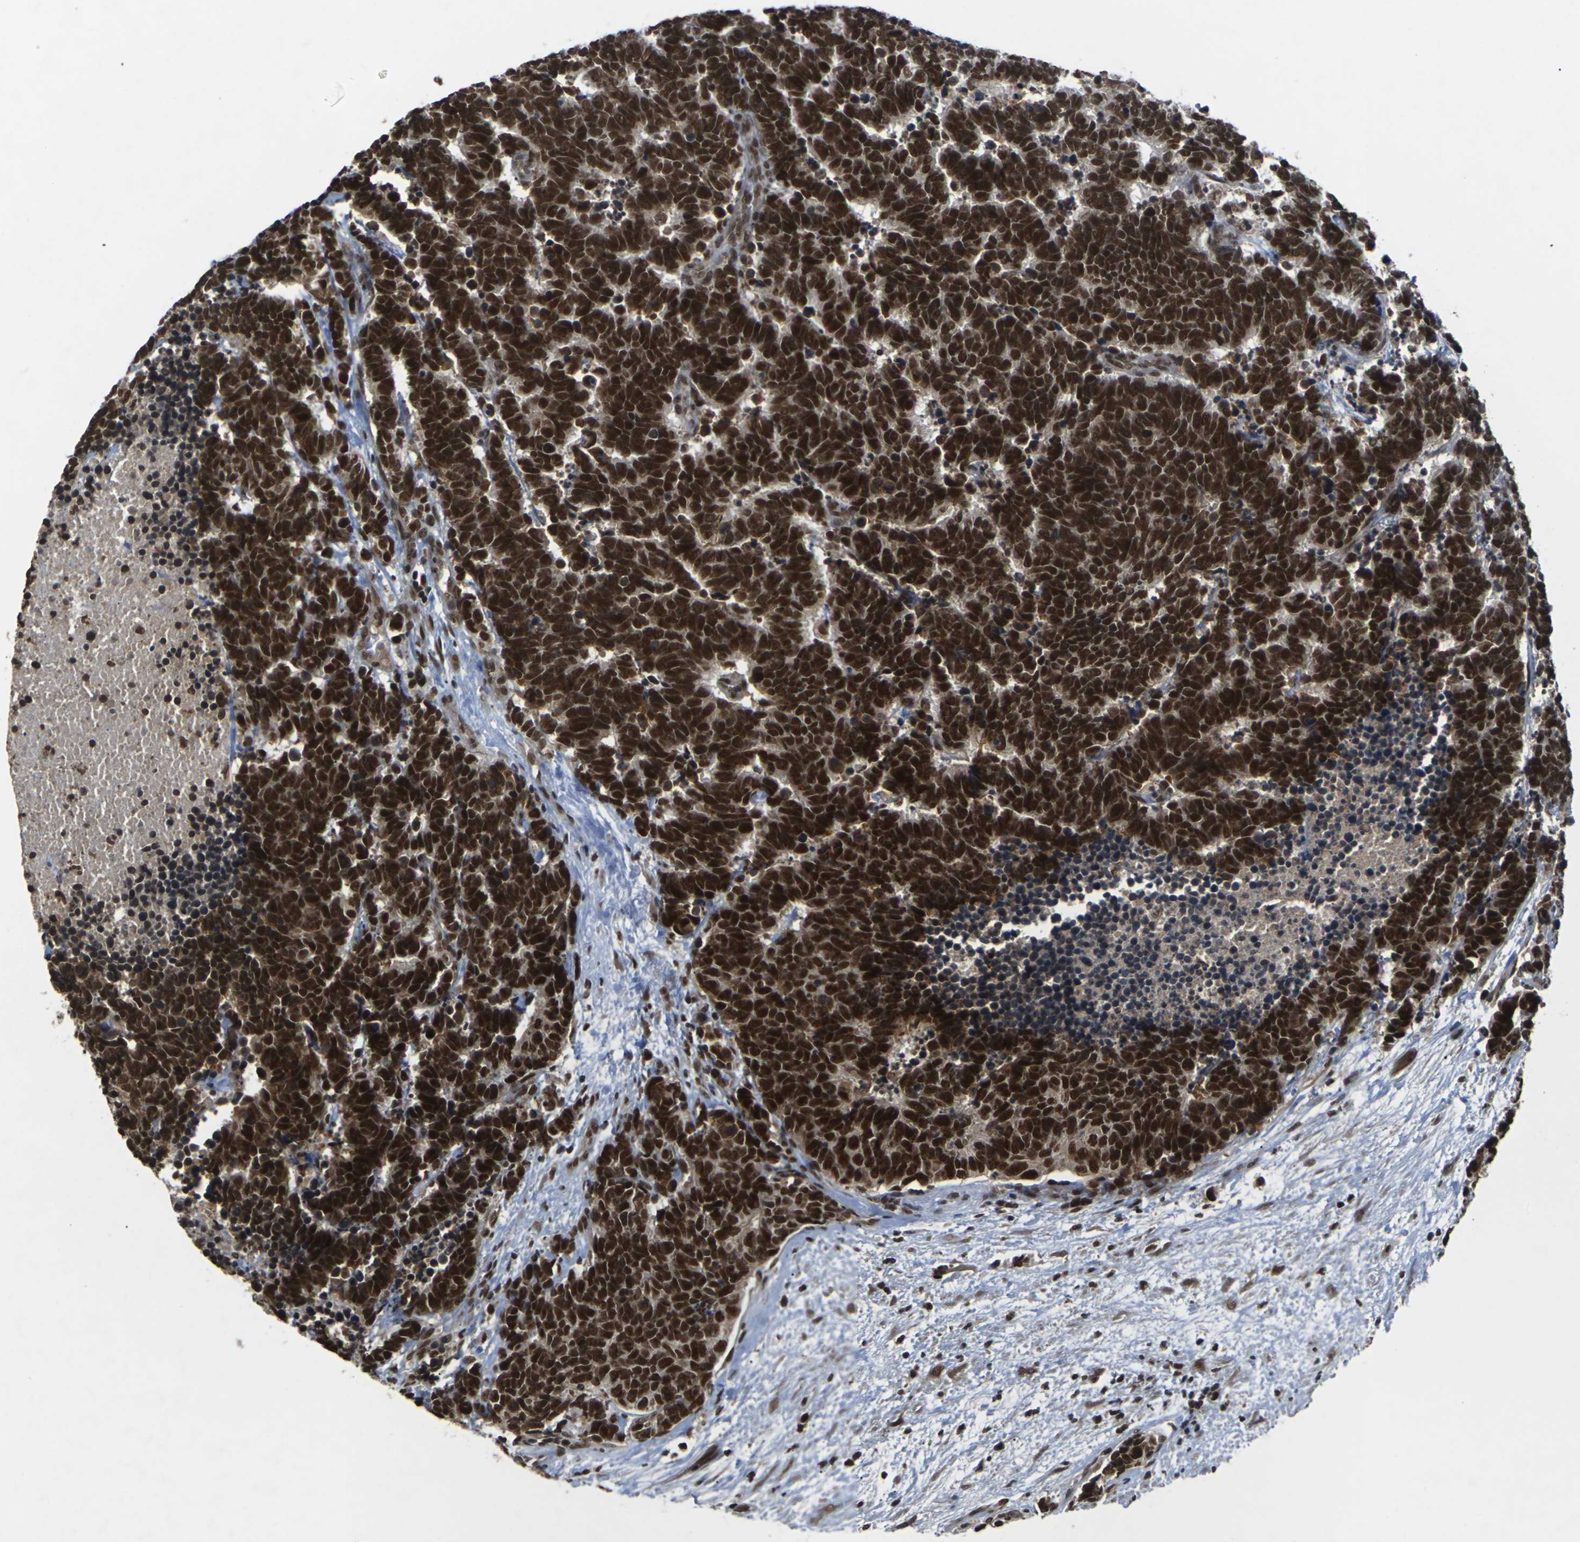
{"staining": {"intensity": "strong", "quantity": ">75%", "location": "cytoplasmic/membranous,nuclear"}, "tissue": "carcinoid", "cell_type": "Tumor cells", "image_type": "cancer", "snomed": [{"axis": "morphology", "description": "Carcinoma, NOS"}, {"axis": "morphology", "description": "Carcinoid, malignant, NOS"}, {"axis": "topography", "description": "Urinary bladder"}], "caption": "A high amount of strong cytoplasmic/membranous and nuclear expression is identified in approximately >75% of tumor cells in carcinoid (malignant) tissue. Immunohistochemistry (ihc) stains the protein in brown and the nuclei are stained blue.", "gene": "NELFA", "patient": {"sex": "male", "age": 57}}